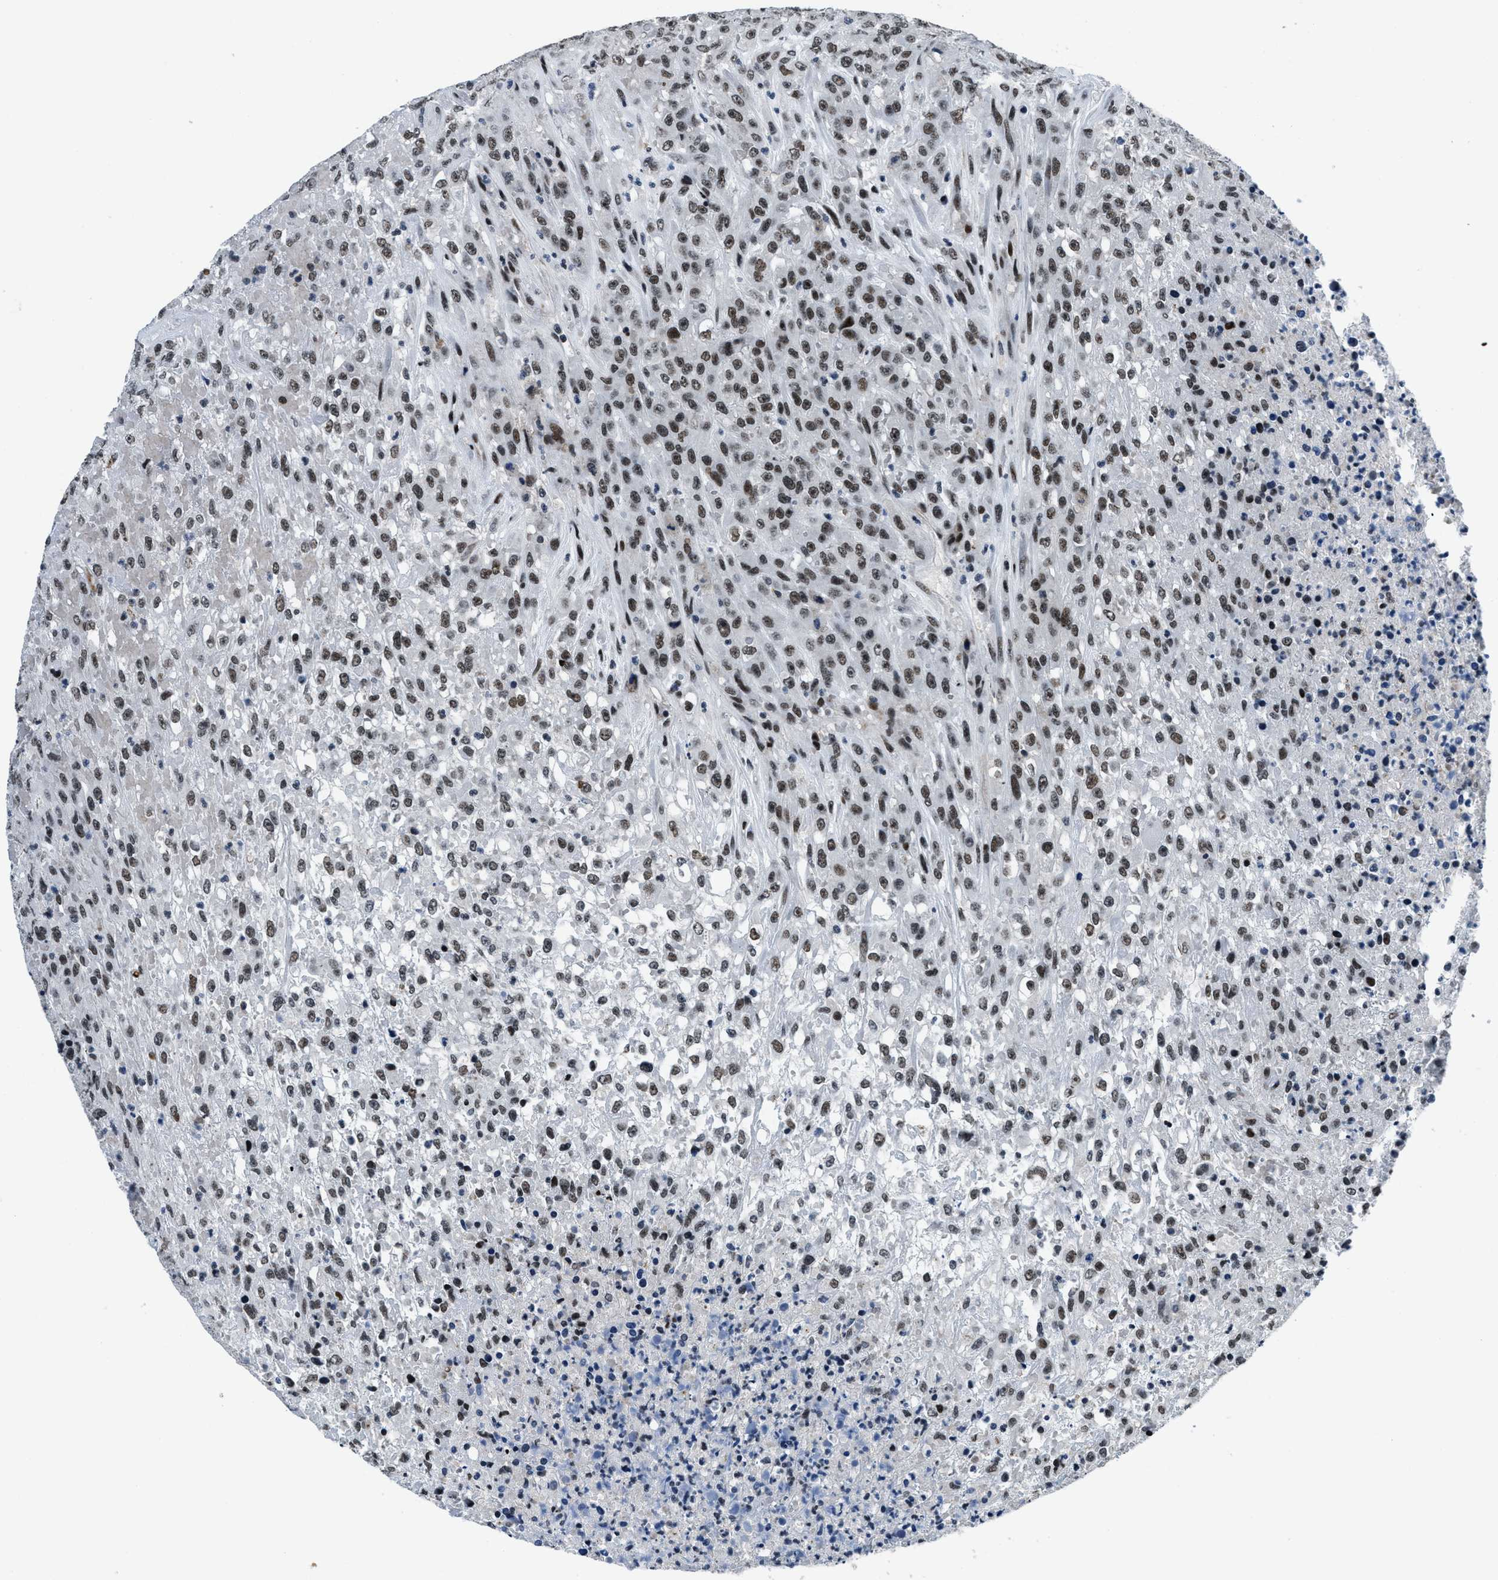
{"staining": {"intensity": "strong", "quantity": ">75%", "location": "nuclear"}, "tissue": "urothelial cancer", "cell_type": "Tumor cells", "image_type": "cancer", "snomed": [{"axis": "morphology", "description": "Urothelial carcinoma, High grade"}, {"axis": "topography", "description": "Urinary bladder"}], "caption": "Immunohistochemical staining of high-grade urothelial carcinoma shows high levels of strong nuclear positivity in about >75% of tumor cells. The staining was performed using DAB, with brown indicating positive protein expression. Nuclei are stained blue with hematoxylin.", "gene": "SMARCB1", "patient": {"sex": "male", "age": 46}}